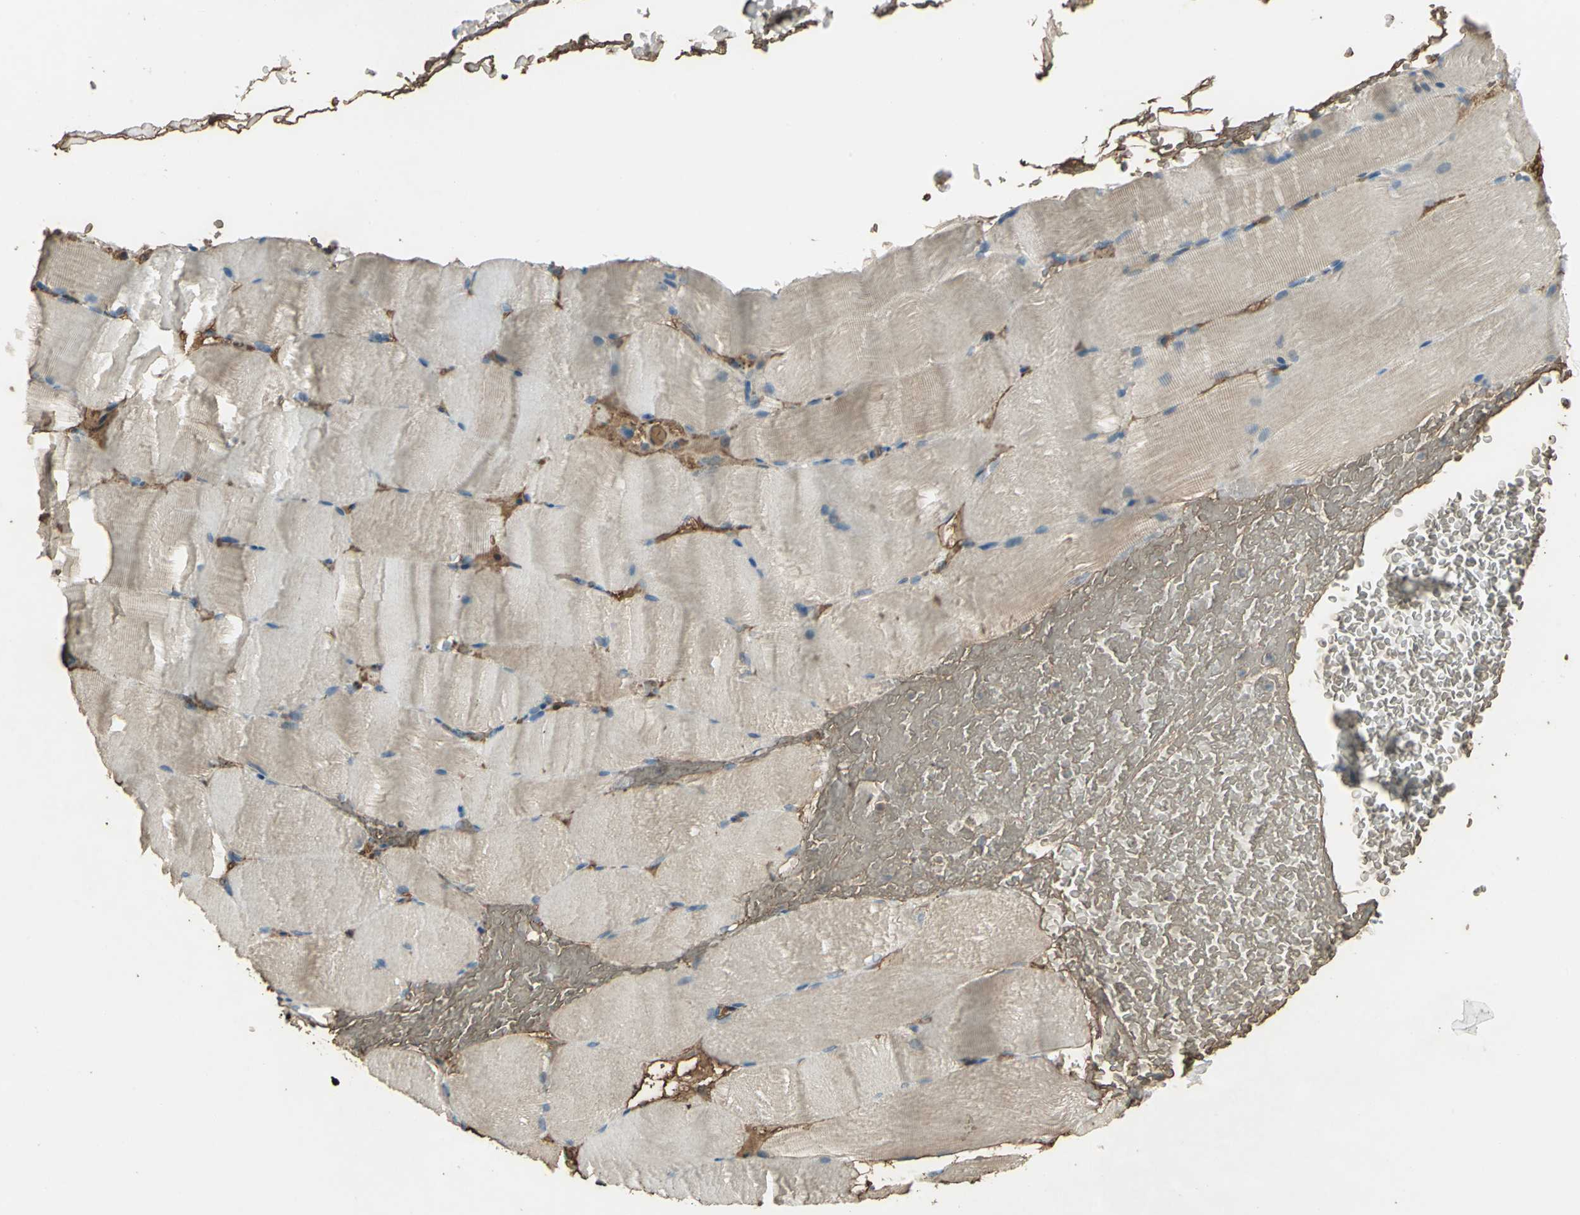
{"staining": {"intensity": "negative", "quantity": "none", "location": "none"}, "tissue": "skeletal muscle", "cell_type": "Myocytes", "image_type": "normal", "snomed": [{"axis": "morphology", "description": "Normal tissue, NOS"}, {"axis": "topography", "description": "Skeletal muscle"}, {"axis": "topography", "description": "Parathyroid gland"}], "caption": "The photomicrograph reveals no significant expression in myocytes of skeletal muscle. (Brightfield microscopy of DAB immunohistochemistry (IHC) at high magnification).", "gene": "DDAH1", "patient": {"sex": "female", "age": 37}}